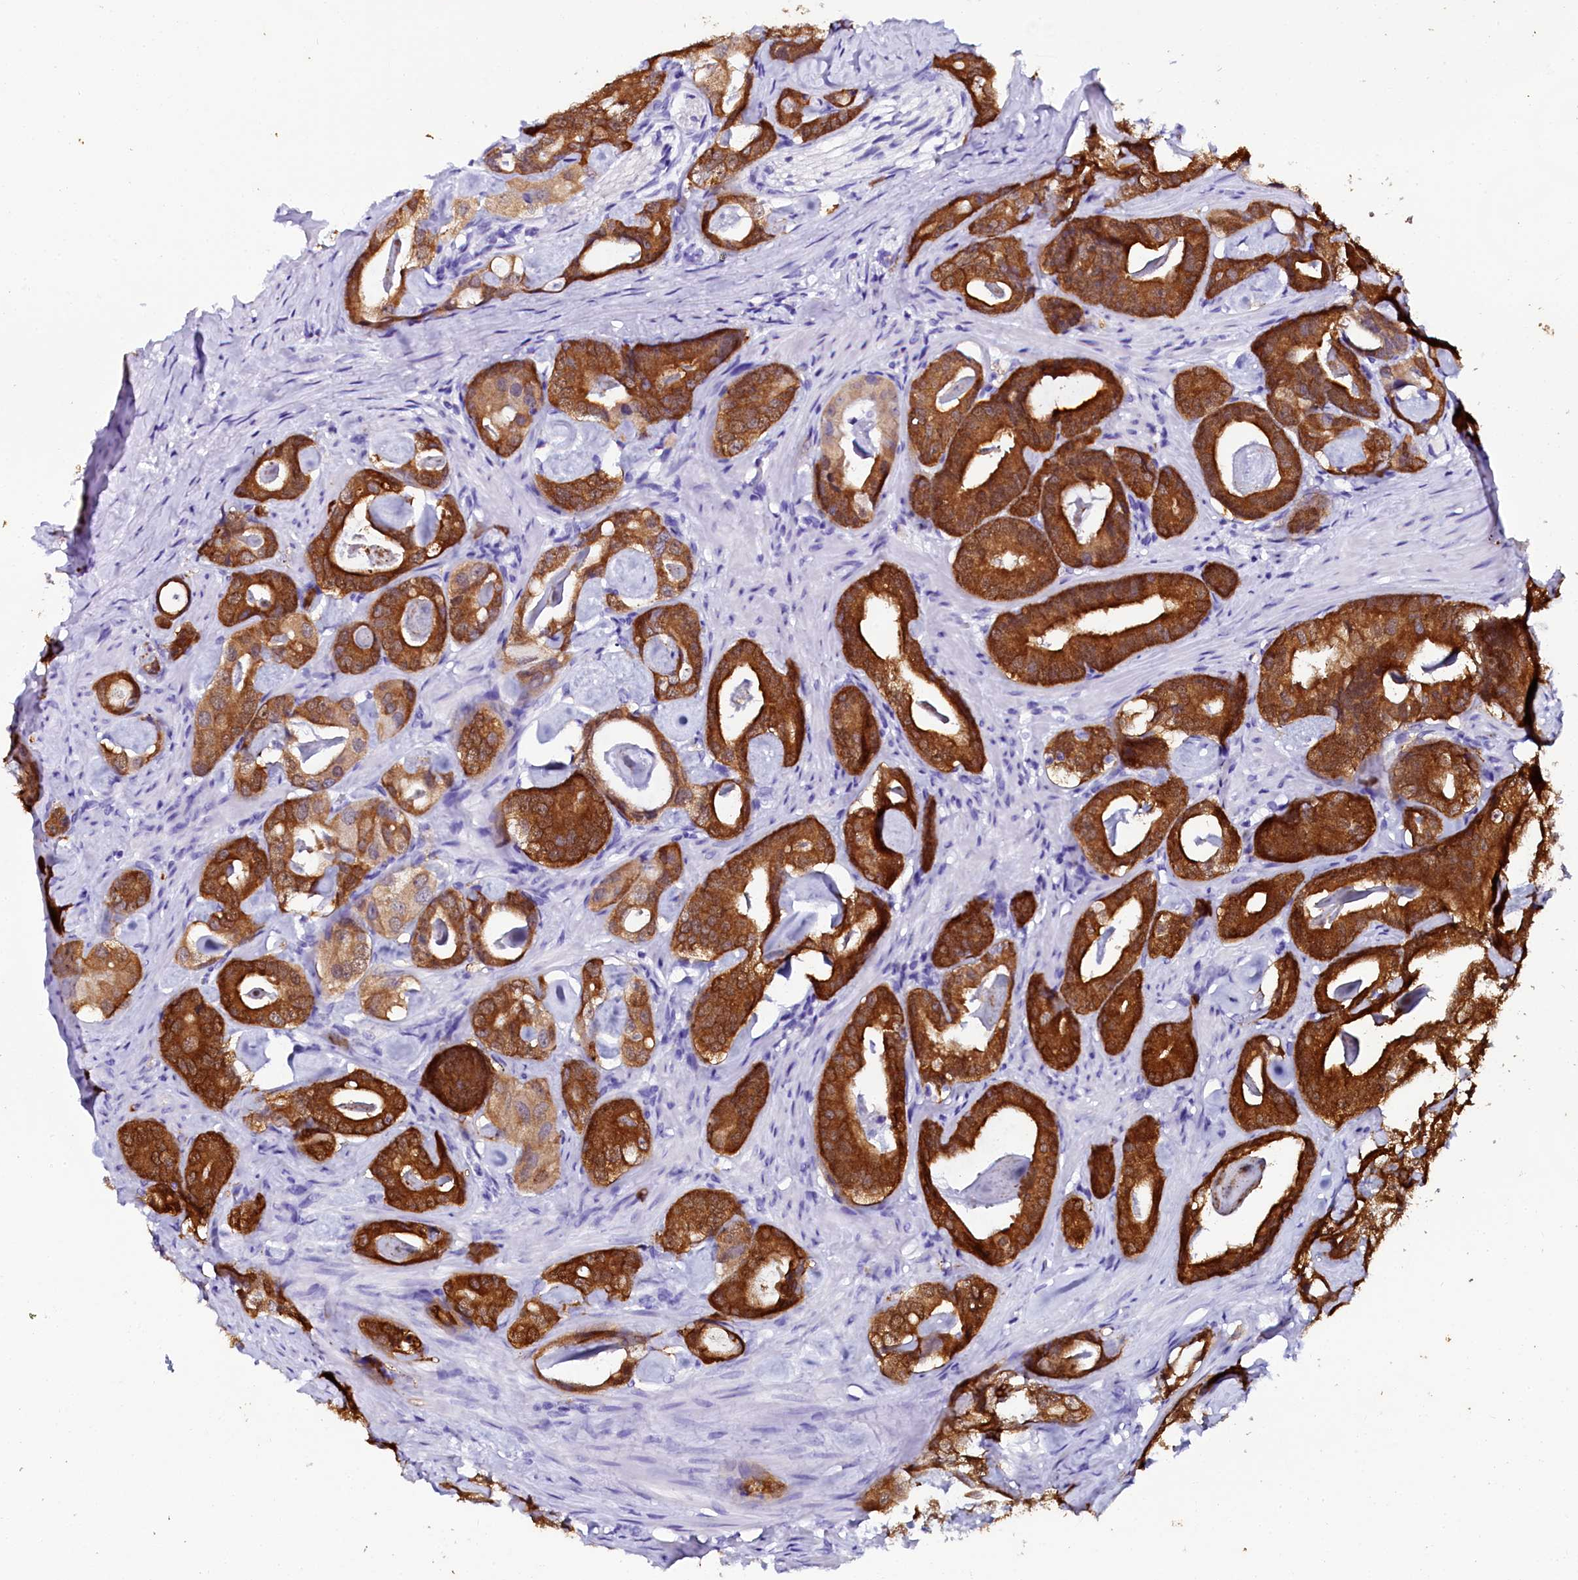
{"staining": {"intensity": "strong", "quantity": ">75%", "location": "cytoplasmic/membranous"}, "tissue": "prostate cancer", "cell_type": "Tumor cells", "image_type": "cancer", "snomed": [{"axis": "morphology", "description": "Adenocarcinoma, Low grade"}, {"axis": "topography", "description": "Prostate"}], "caption": "DAB immunohistochemical staining of low-grade adenocarcinoma (prostate) demonstrates strong cytoplasmic/membranous protein positivity in approximately >75% of tumor cells.", "gene": "SORD", "patient": {"sex": "male", "age": 63}}